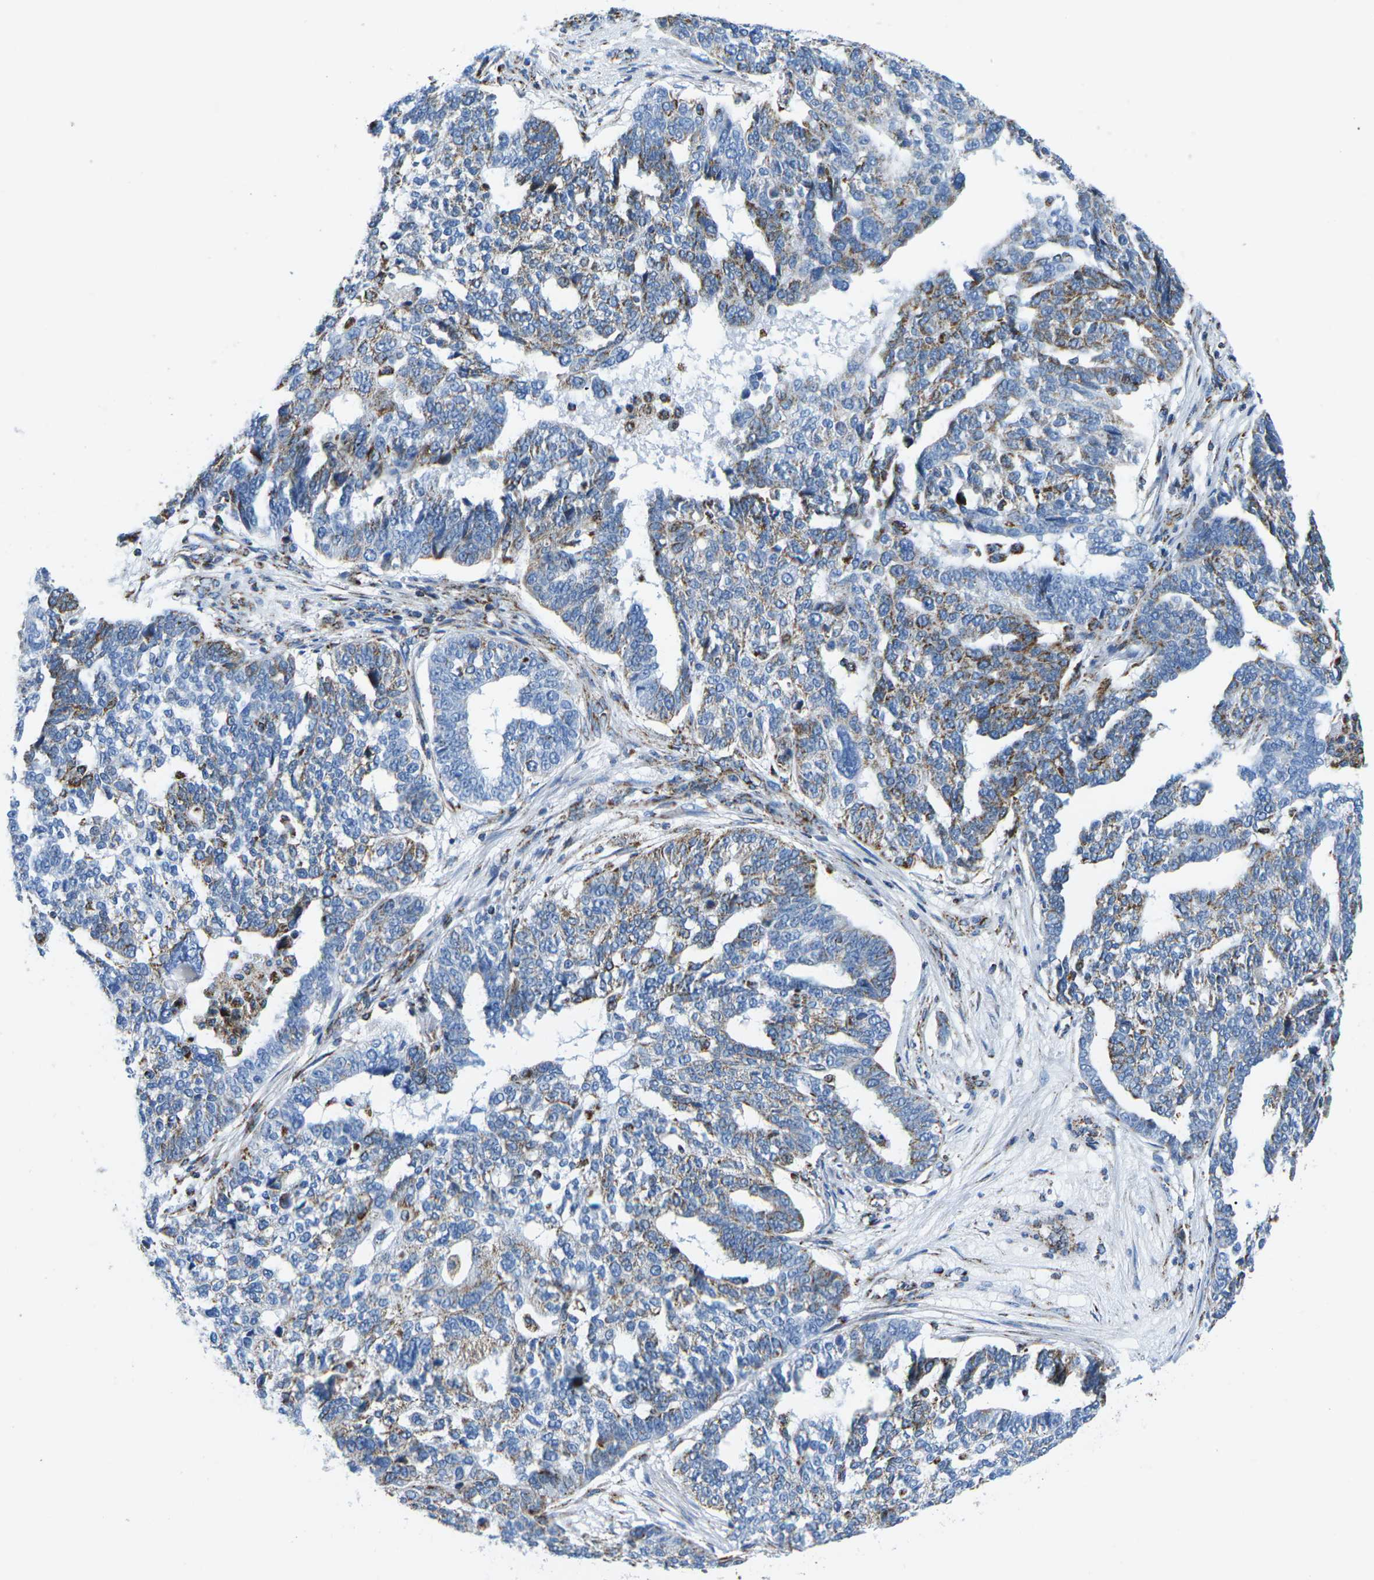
{"staining": {"intensity": "weak", "quantity": "<25%", "location": "cytoplasmic/membranous"}, "tissue": "ovarian cancer", "cell_type": "Tumor cells", "image_type": "cancer", "snomed": [{"axis": "morphology", "description": "Cystadenocarcinoma, serous, NOS"}, {"axis": "topography", "description": "Ovary"}], "caption": "Immunohistochemistry of ovarian cancer shows no expression in tumor cells. (Brightfield microscopy of DAB IHC at high magnification).", "gene": "COX6C", "patient": {"sex": "female", "age": 59}}